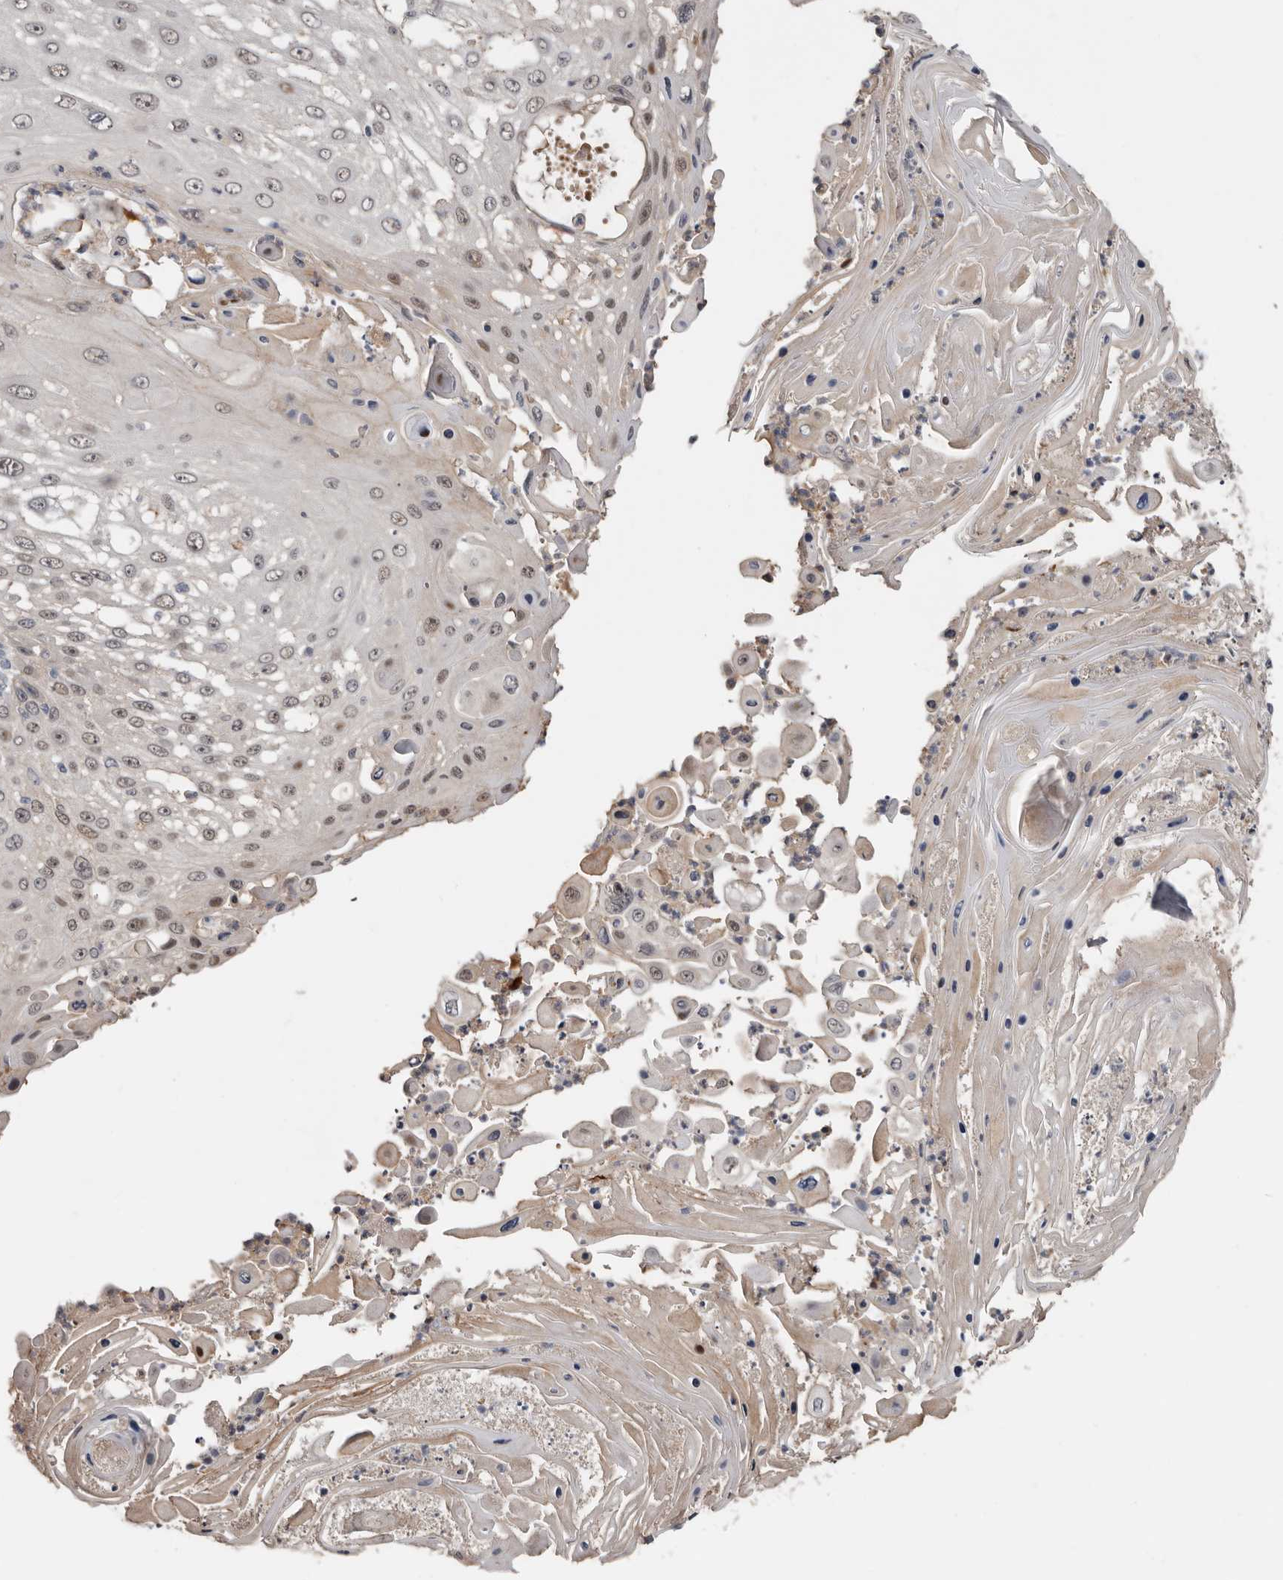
{"staining": {"intensity": "weak", "quantity": "25%-75%", "location": "nuclear"}, "tissue": "skin cancer", "cell_type": "Tumor cells", "image_type": "cancer", "snomed": [{"axis": "morphology", "description": "Squamous cell carcinoma, NOS"}, {"axis": "topography", "description": "Skin"}], "caption": "About 25%-75% of tumor cells in human skin cancer (squamous cell carcinoma) demonstrate weak nuclear protein positivity as visualized by brown immunohistochemical staining.", "gene": "RBKS", "patient": {"sex": "female", "age": 44}}